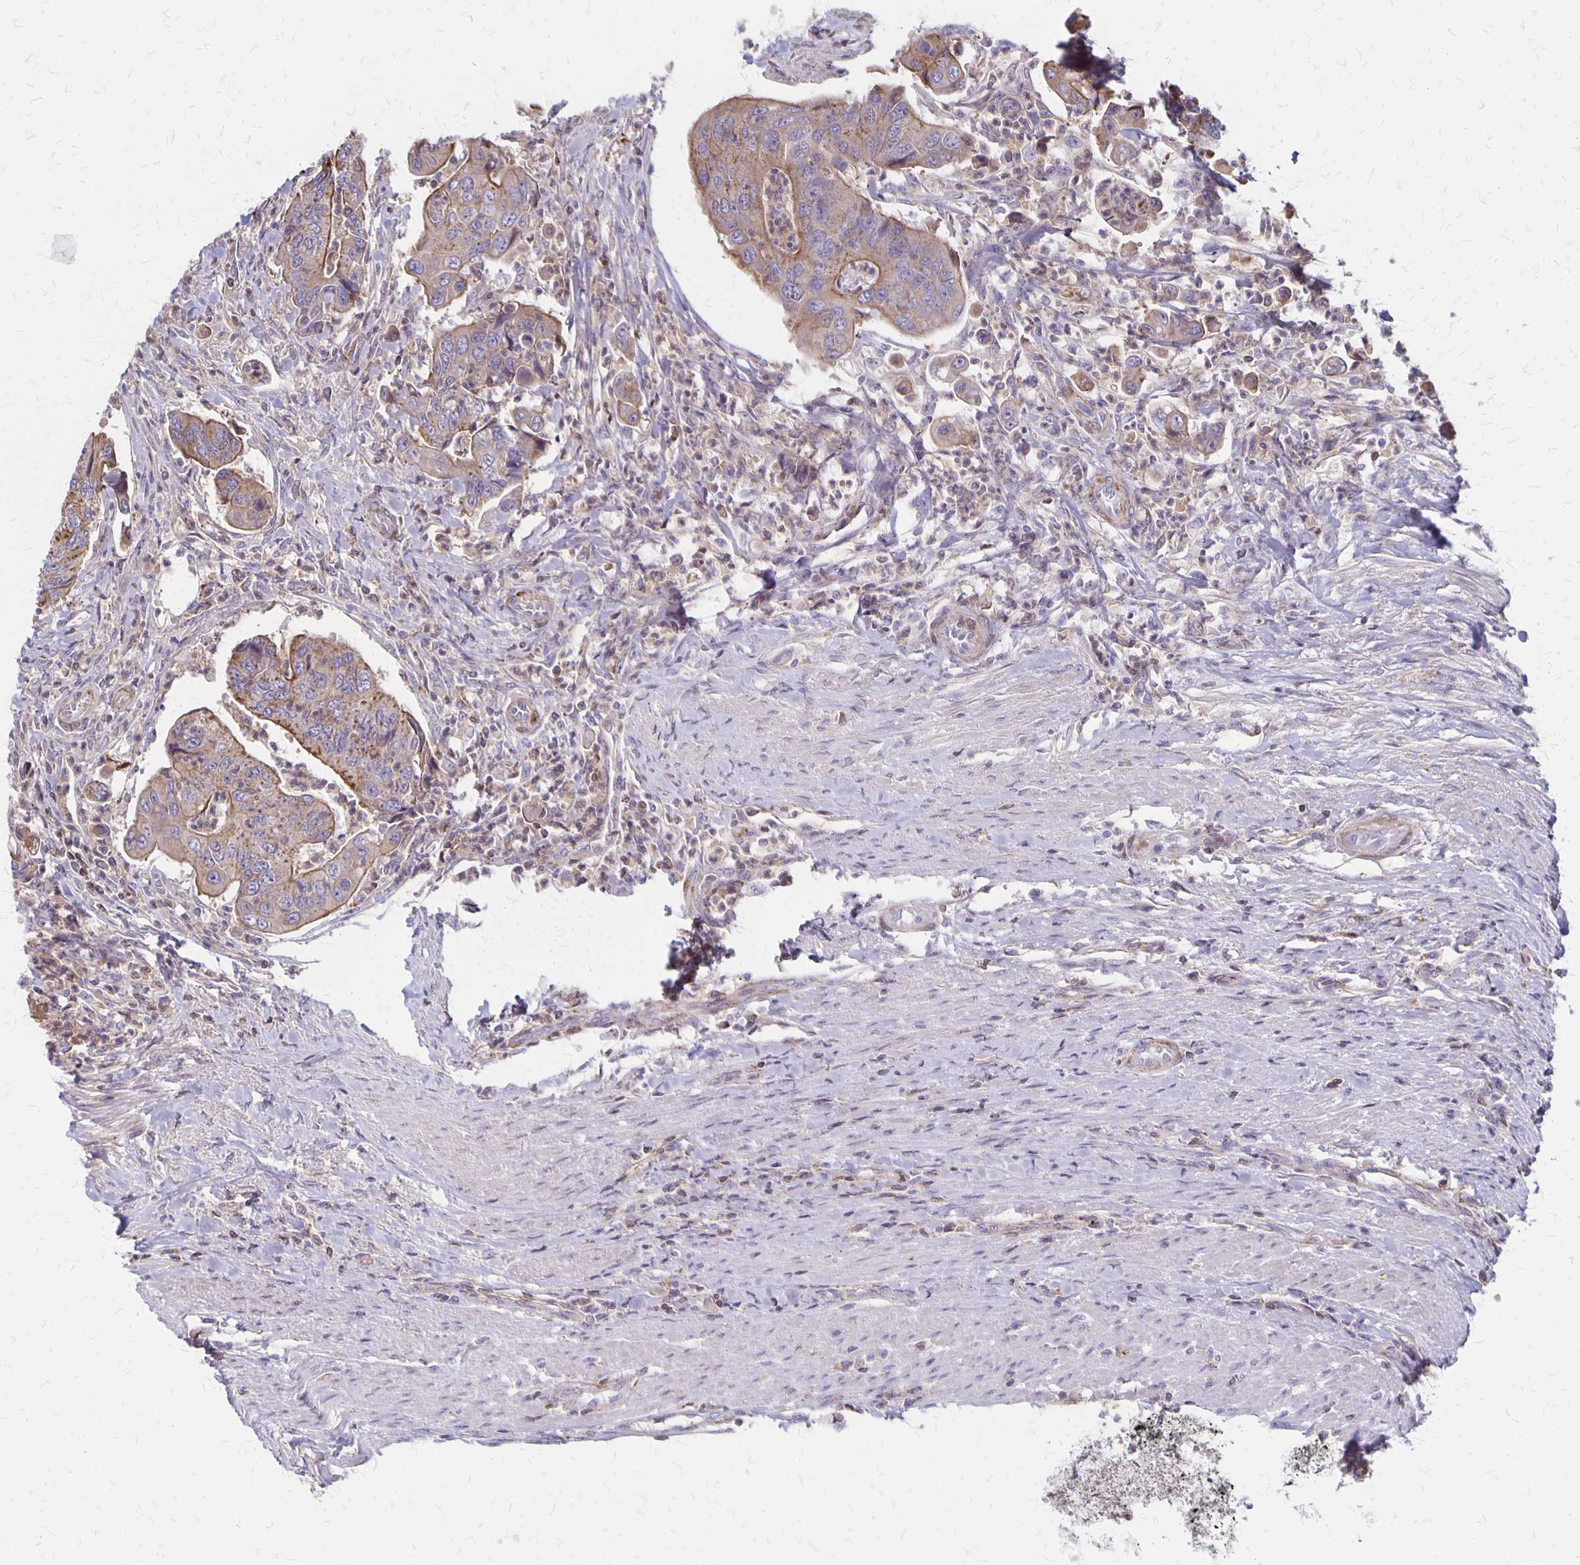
{"staining": {"intensity": "moderate", "quantity": "<25%", "location": "cytoplasmic/membranous"}, "tissue": "colorectal cancer", "cell_type": "Tumor cells", "image_type": "cancer", "snomed": [{"axis": "morphology", "description": "Adenocarcinoma, NOS"}, {"axis": "topography", "description": "Colon"}], "caption": "Protein analysis of adenocarcinoma (colorectal) tissue shows moderate cytoplasmic/membranous staining in approximately <25% of tumor cells.", "gene": "SEPTIN5", "patient": {"sex": "female", "age": 67}}